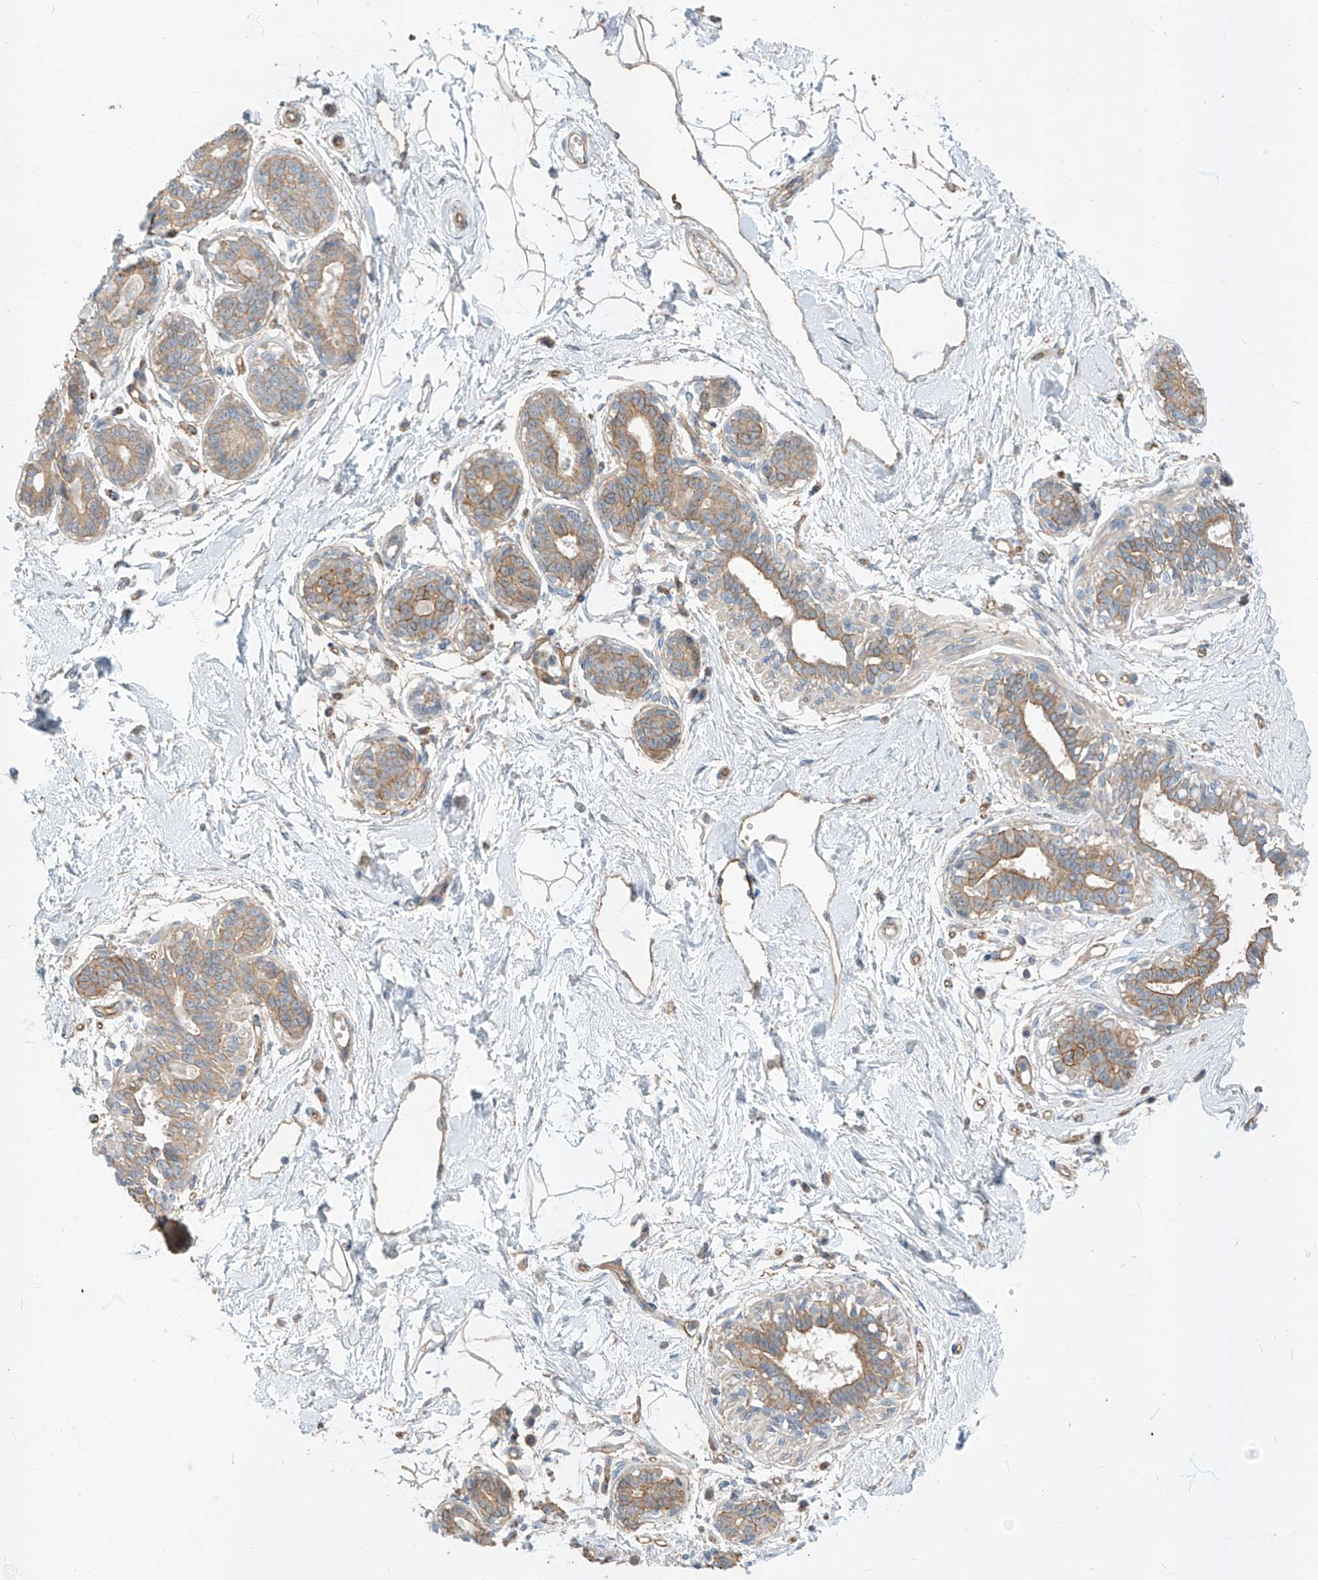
{"staining": {"intensity": "negative", "quantity": "none", "location": "none"}, "tissue": "breast", "cell_type": "Adipocytes", "image_type": "normal", "snomed": [{"axis": "morphology", "description": "Normal tissue, NOS"}, {"axis": "topography", "description": "Breast"}], "caption": "This is a micrograph of IHC staining of unremarkable breast, which shows no staining in adipocytes. (IHC, brightfield microscopy, high magnification).", "gene": "EPHX4", "patient": {"sex": "female", "age": 45}}